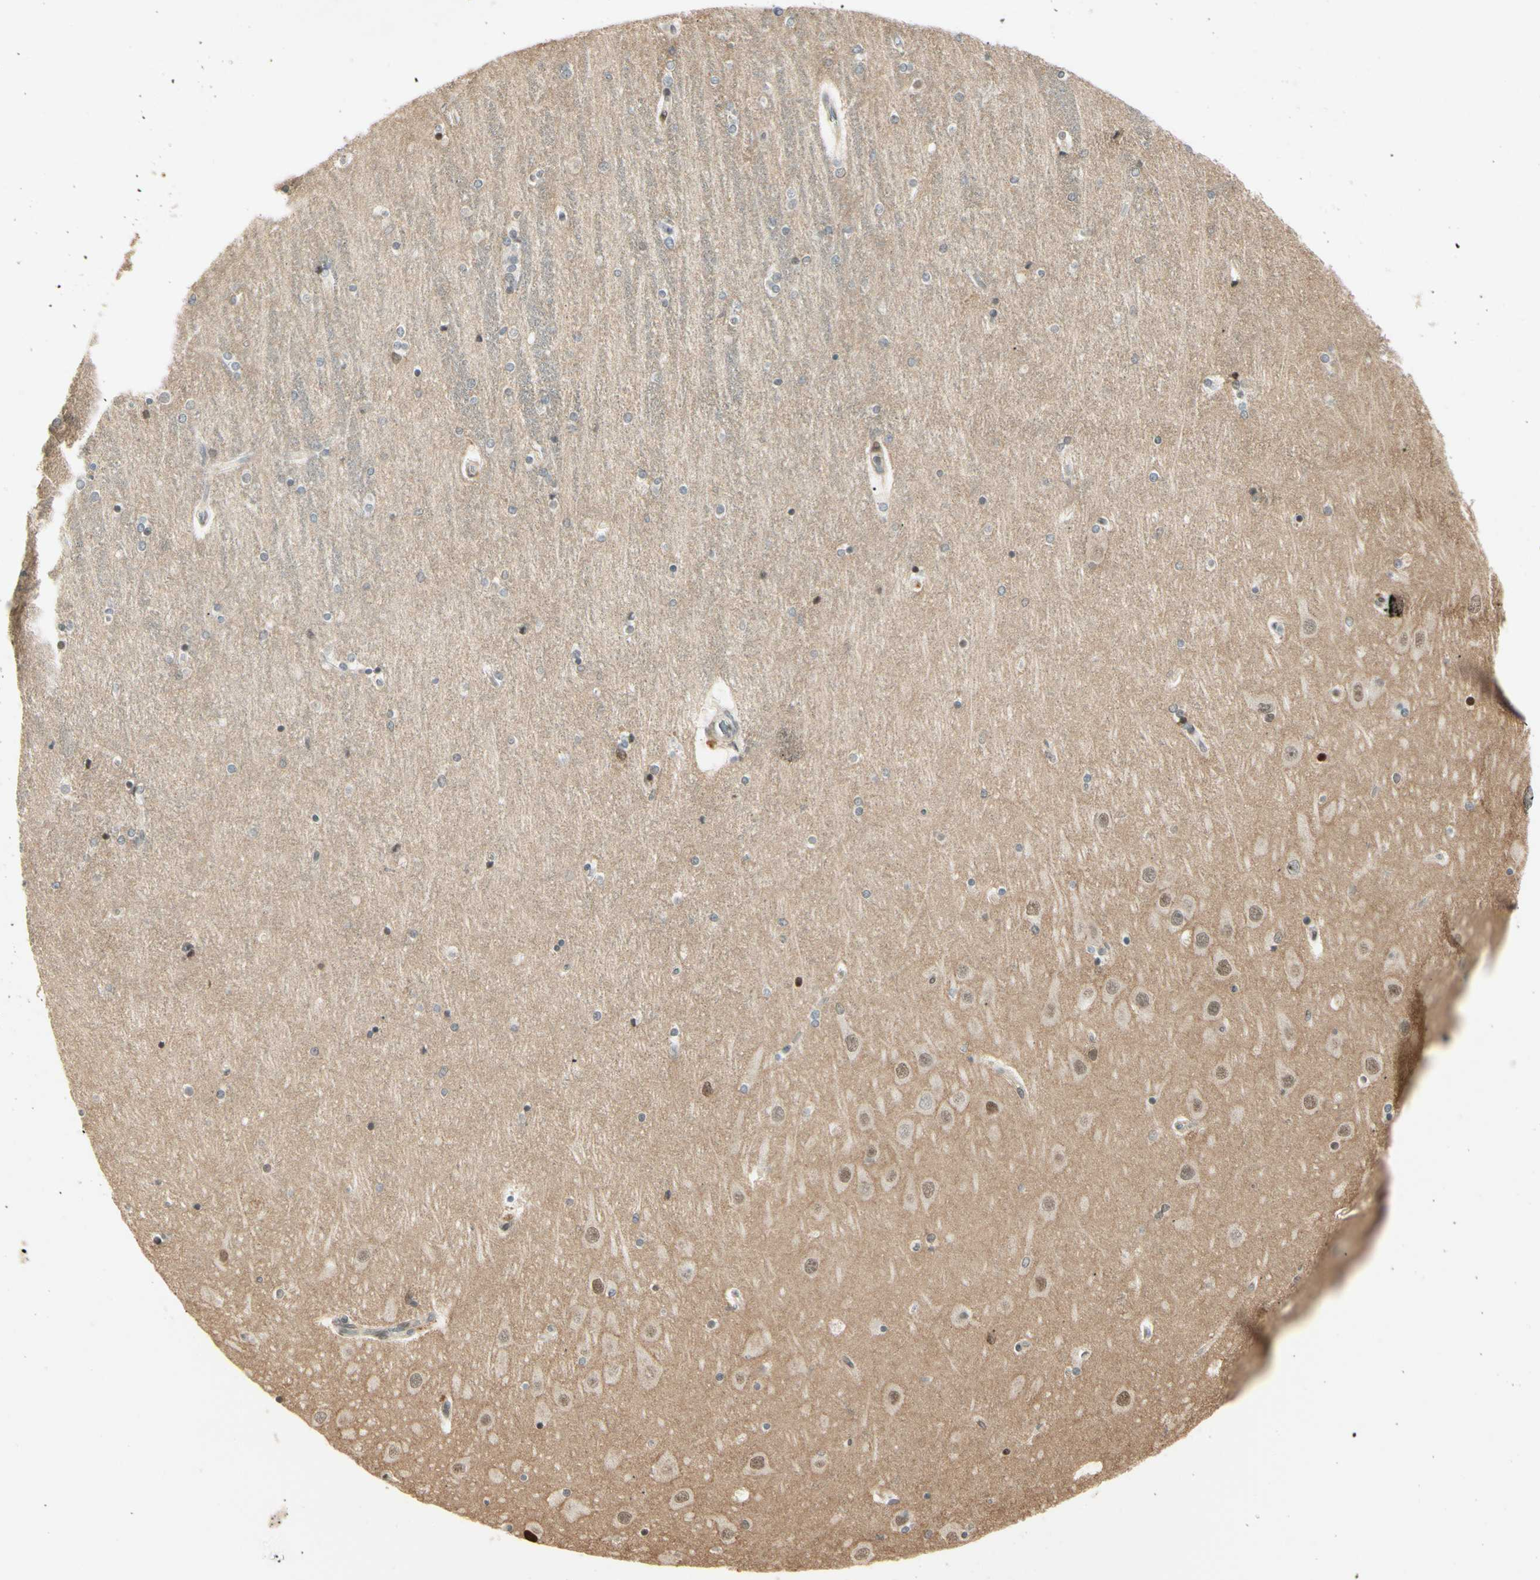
{"staining": {"intensity": "negative", "quantity": "none", "location": "none"}, "tissue": "hippocampus", "cell_type": "Glial cells", "image_type": "normal", "snomed": [{"axis": "morphology", "description": "Normal tissue, NOS"}, {"axis": "topography", "description": "Hippocampus"}], "caption": "Hippocampus was stained to show a protein in brown. There is no significant positivity in glial cells. Nuclei are stained in blue.", "gene": "FNDC3B", "patient": {"sex": "female", "age": 54}}